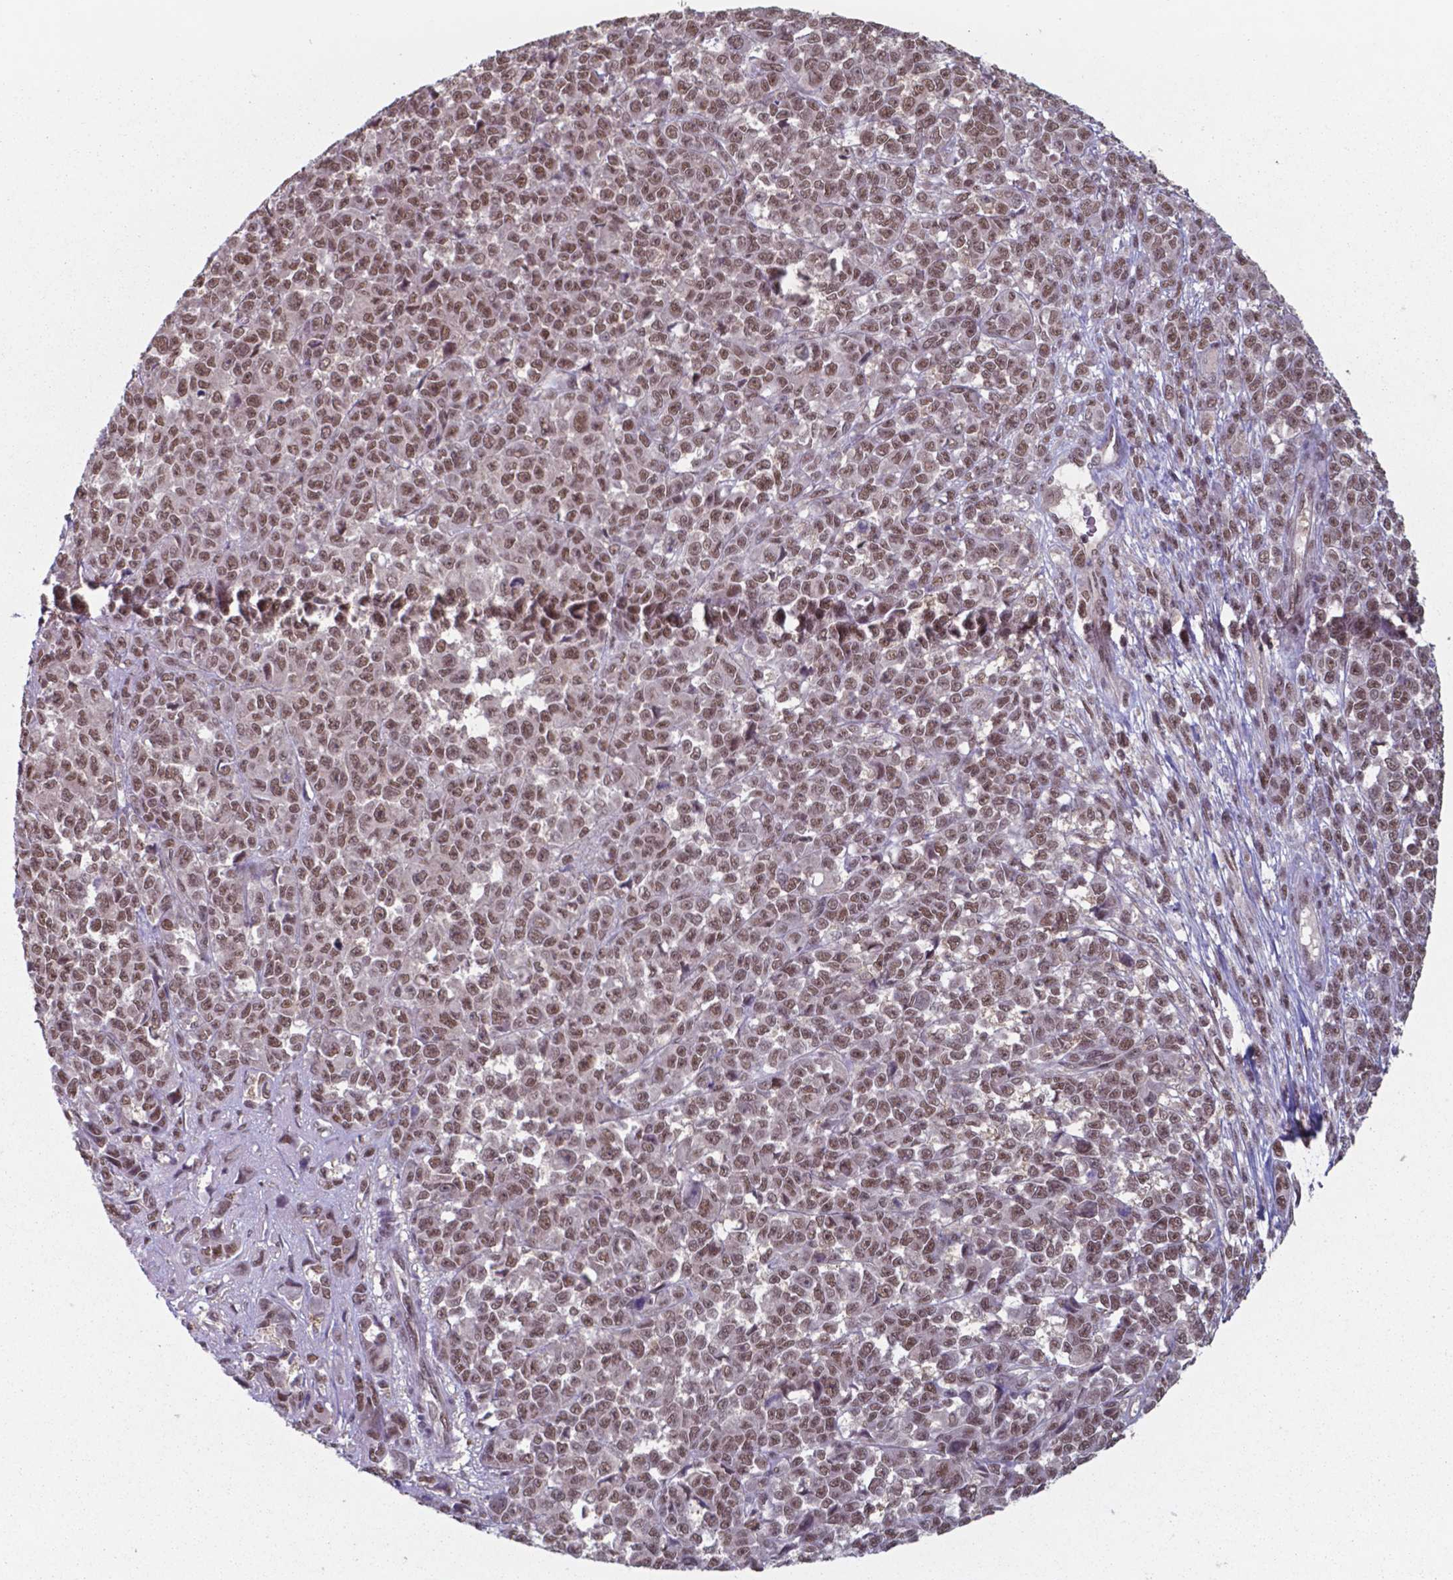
{"staining": {"intensity": "moderate", "quantity": ">75%", "location": "nuclear"}, "tissue": "melanoma", "cell_type": "Tumor cells", "image_type": "cancer", "snomed": [{"axis": "morphology", "description": "Malignant melanoma, NOS"}, {"axis": "topography", "description": "Skin"}], "caption": "Protein expression analysis of melanoma exhibits moderate nuclear expression in about >75% of tumor cells. (IHC, brightfield microscopy, high magnification).", "gene": "UBA1", "patient": {"sex": "female", "age": 95}}